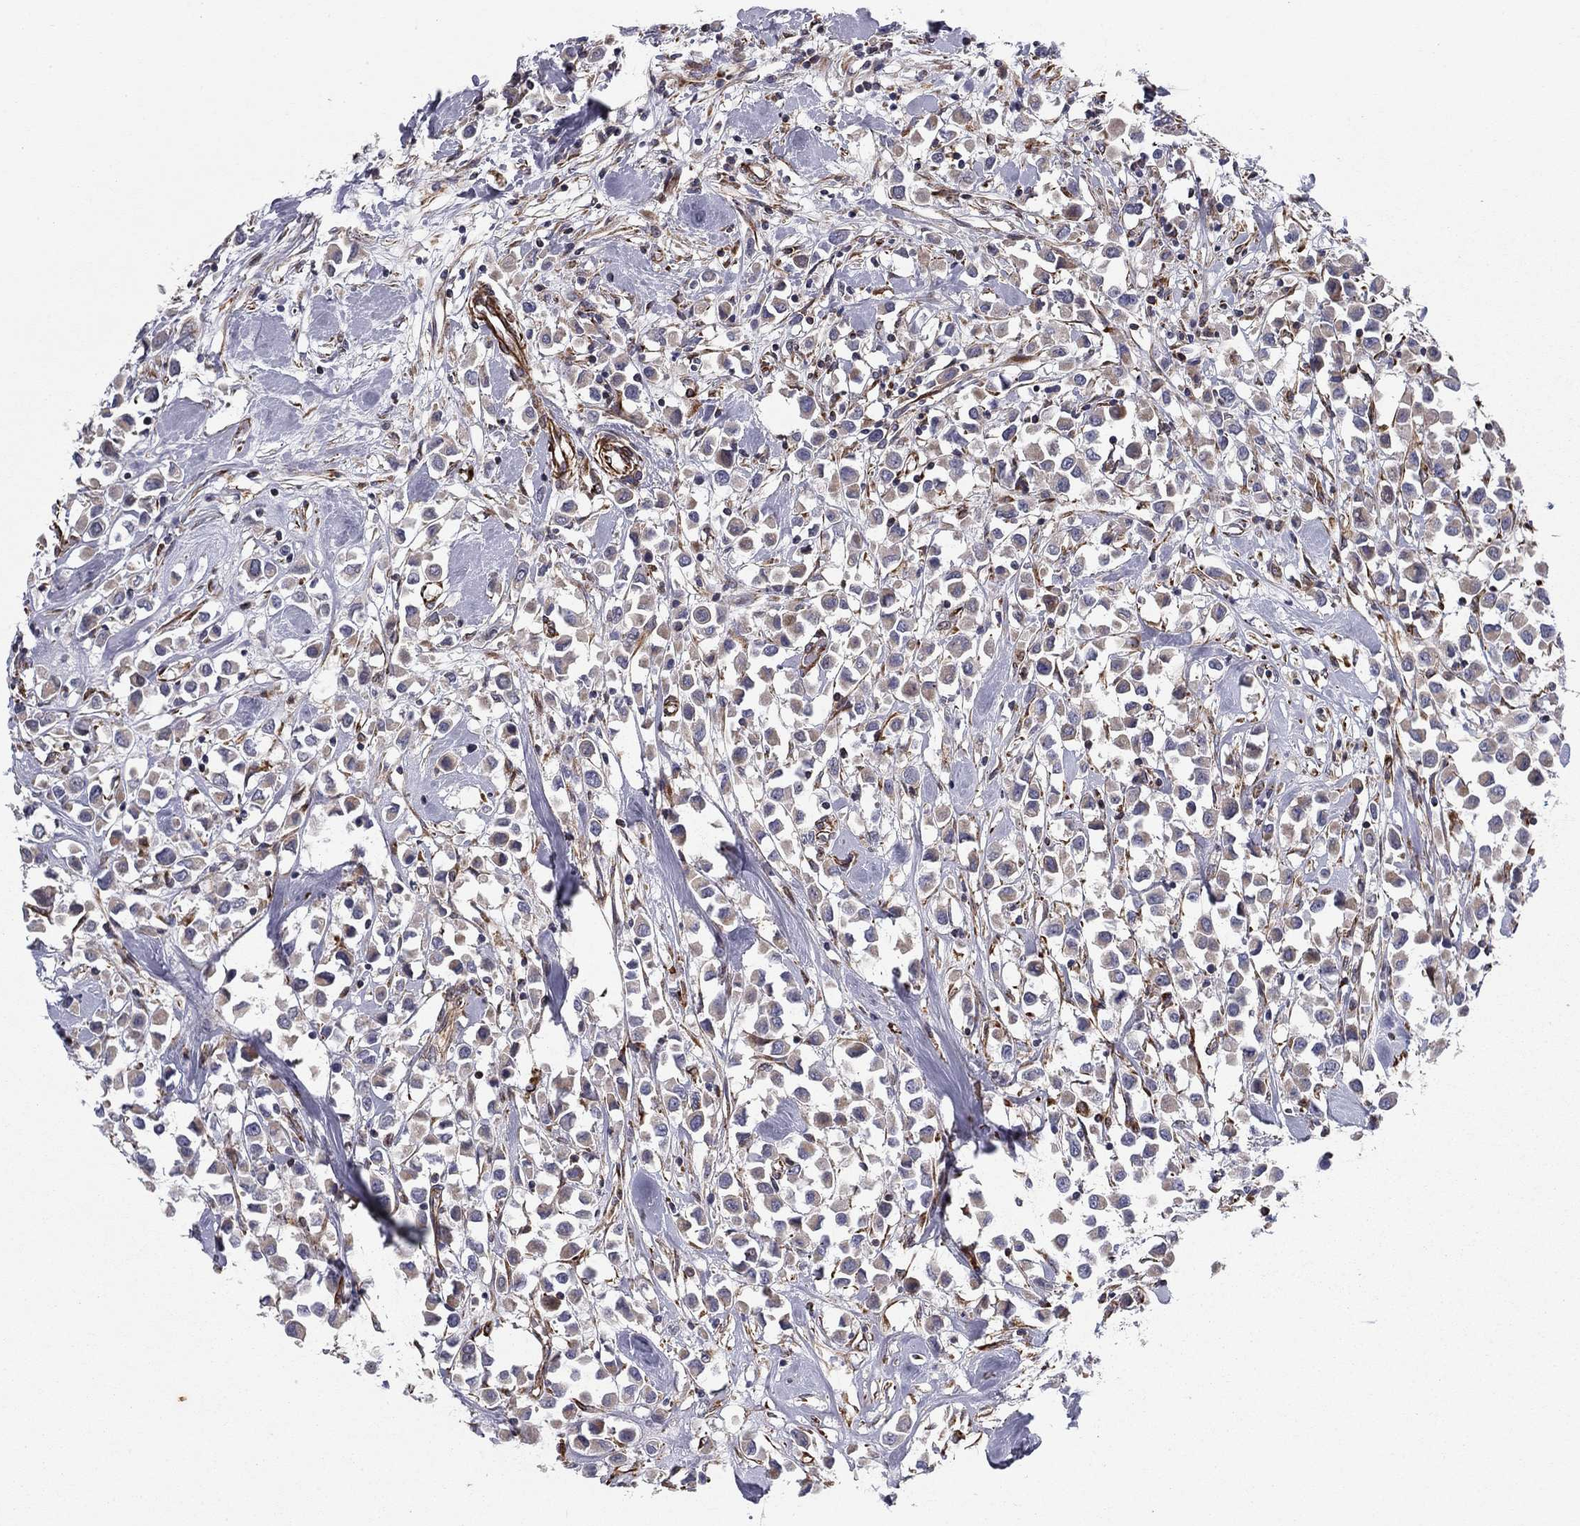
{"staining": {"intensity": "weak", "quantity": "<25%", "location": "cytoplasmic/membranous"}, "tissue": "breast cancer", "cell_type": "Tumor cells", "image_type": "cancer", "snomed": [{"axis": "morphology", "description": "Duct carcinoma"}, {"axis": "topography", "description": "Breast"}], "caption": "High power microscopy micrograph of an immunohistochemistry histopathology image of breast cancer (intraductal carcinoma), revealing no significant positivity in tumor cells.", "gene": "CLSTN1", "patient": {"sex": "female", "age": 61}}